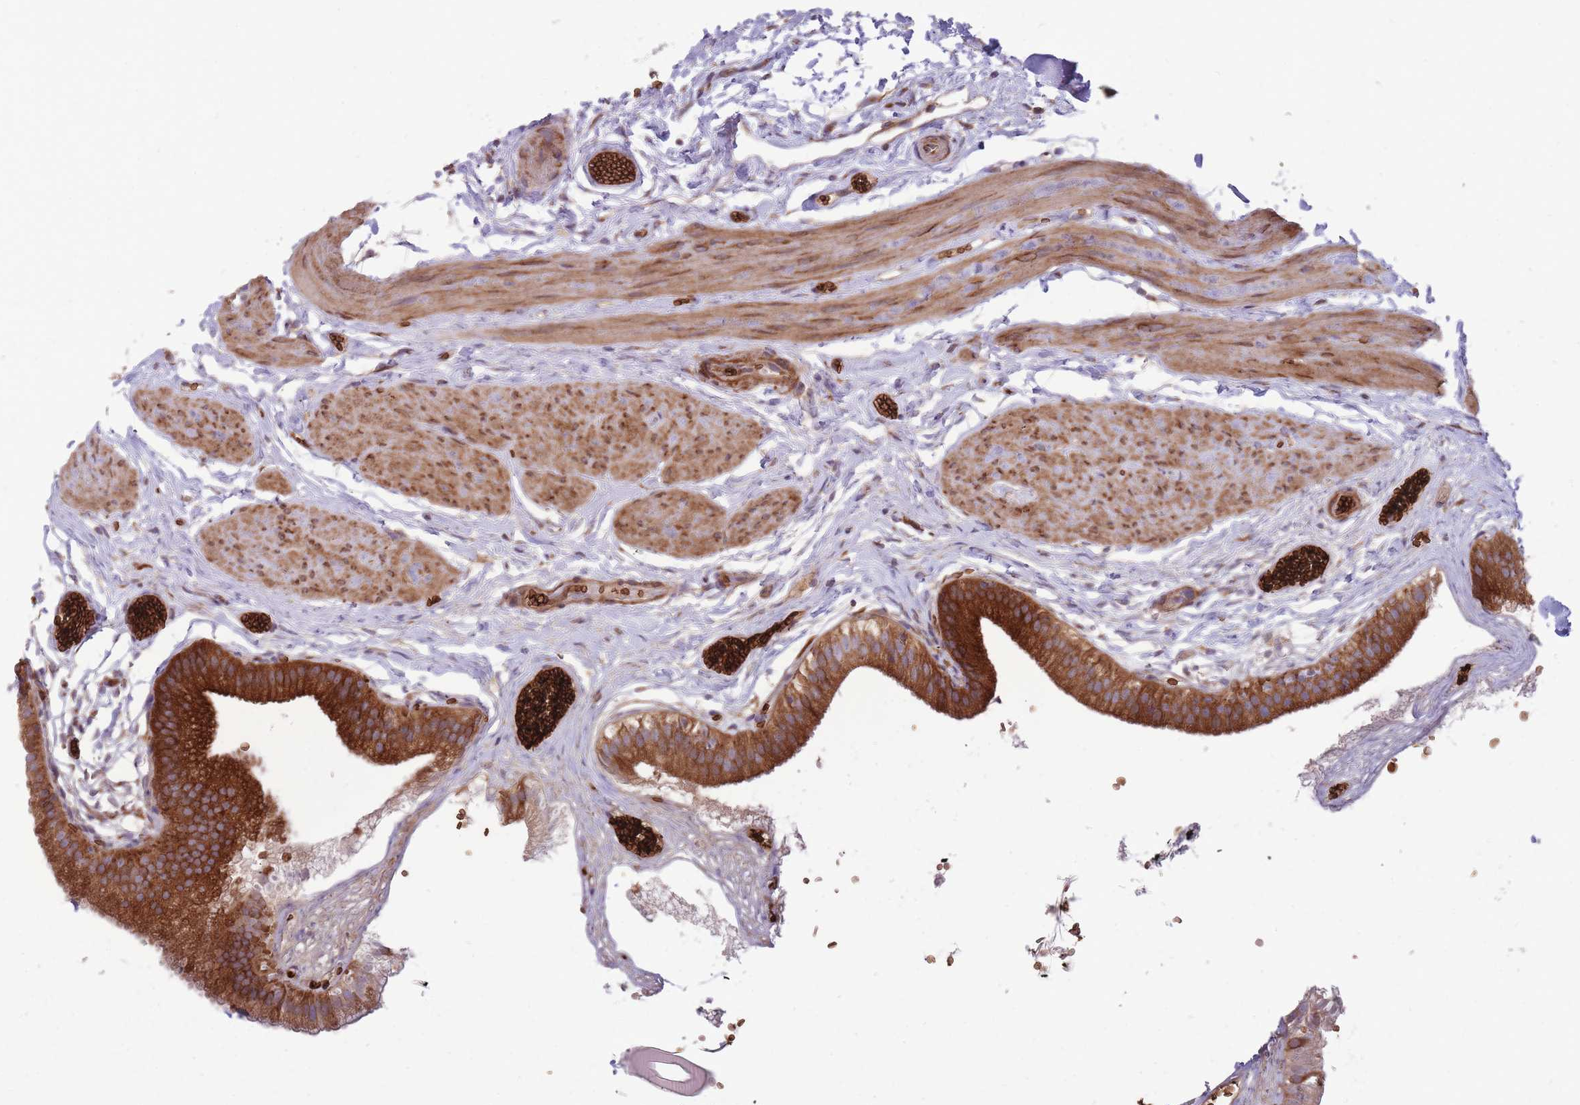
{"staining": {"intensity": "strong", "quantity": ">75%", "location": "cytoplasmic/membranous"}, "tissue": "gallbladder", "cell_type": "Glandular cells", "image_type": "normal", "snomed": [{"axis": "morphology", "description": "Normal tissue, NOS"}, {"axis": "topography", "description": "Gallbladder"}], "caption": "Protein expression analysis of normal human gallbladder reveals strong cytoplasmic/membranous staining in about >75% of glandular cells. The staining was performed using DAB to visualize the protein expression in brown, while the nuclei were stained in blue with hematoxylin (Magnification: 20x).", "gene": "ANKRD10", "patient": {"sex": "female", "age": 54}}